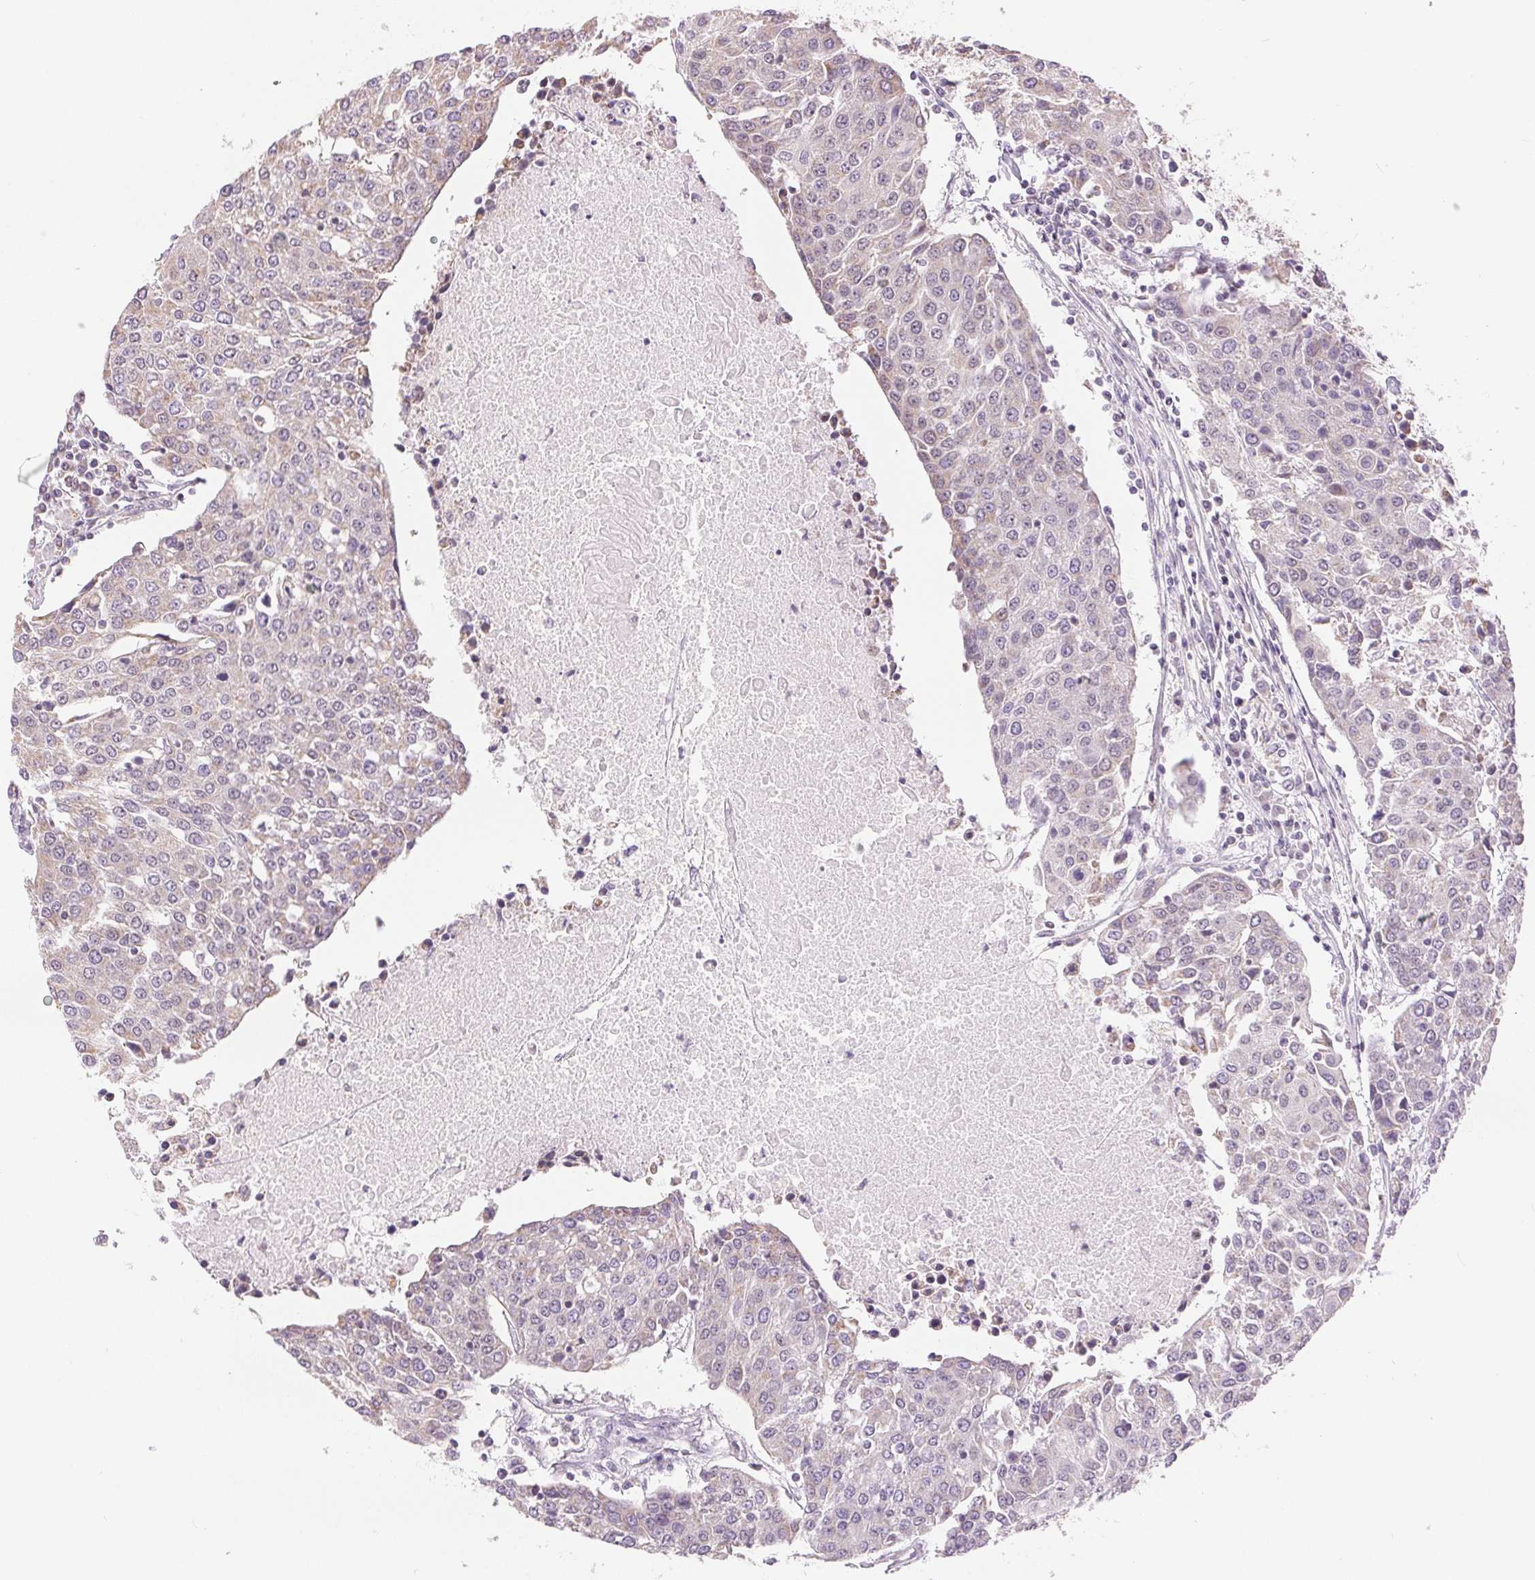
{"staining": {"intensity": "negative", "quantity": "none", "location": "none"}, "tissue": "urothelial cancer", "cell_type": "Tumor cells", "image_type": "cancer", "snomed": [{"axis": "morphology", "description": "Urothelial carcinoma, High grade"}, {"axis": "topography", "description": "Urinary bladder"}], "caption": "A micrograph of human urothelial cancer is negative for staining in tumor cells.", "gene": "POU2F2", "patient": {"sex": "female", "age": 85}}